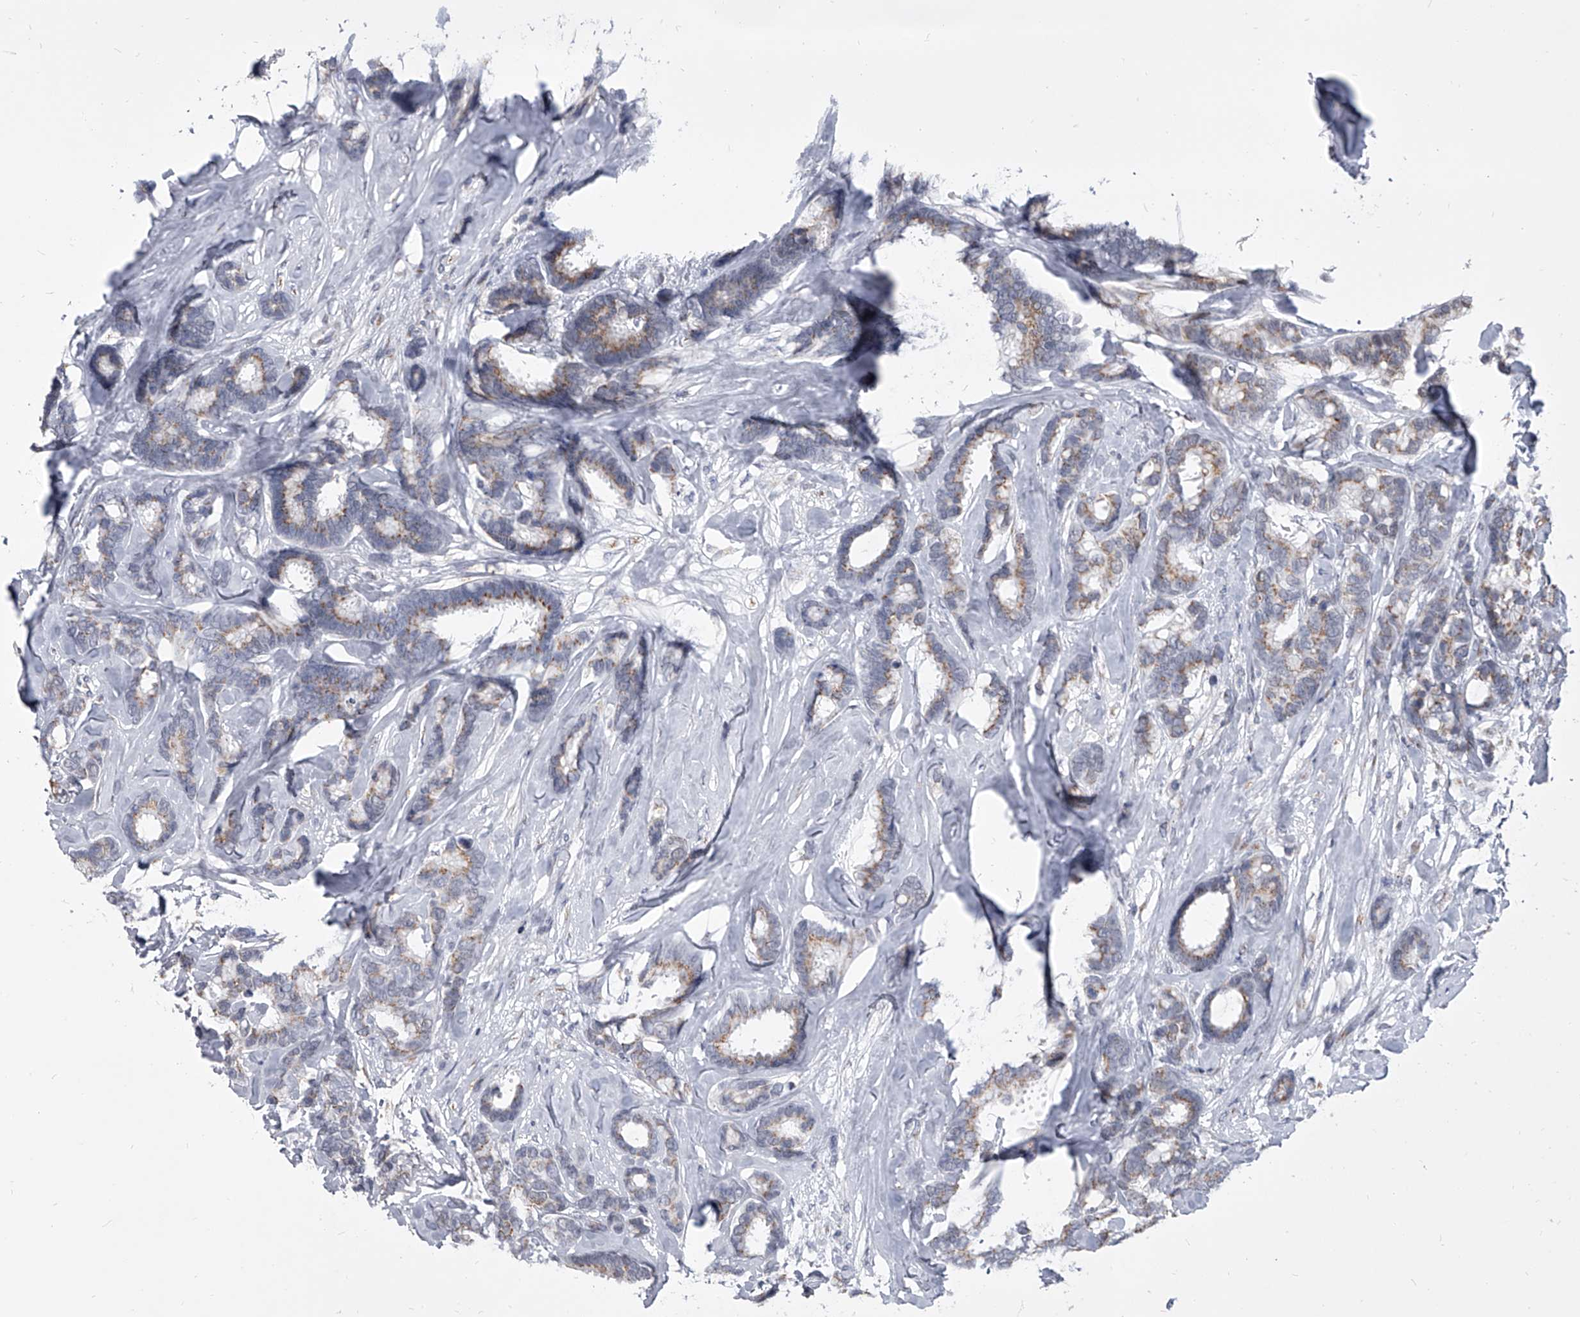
{"staining": {"intensity": "weak", "quantity": "25%-75%", "location": "cytoplasmic/membranous"}, "tissue": "breast cancer", "cell_type": "Tumor cells", "image_type": "cancer", "snomed": [{"axis": "morphology", "description": "Duct carcinoma"}, {"axis": "topography", "description": "Breast"}], "caption": "Approximately 25%-75% of tumor cells in invasive ductal carcinoma (breast) show weak cytoplasmic/membranous protein expression as visualized by brown immunohistochemical staining.", "gene": "EVA1C", "patient": {"sex": "female", "age": 87}}